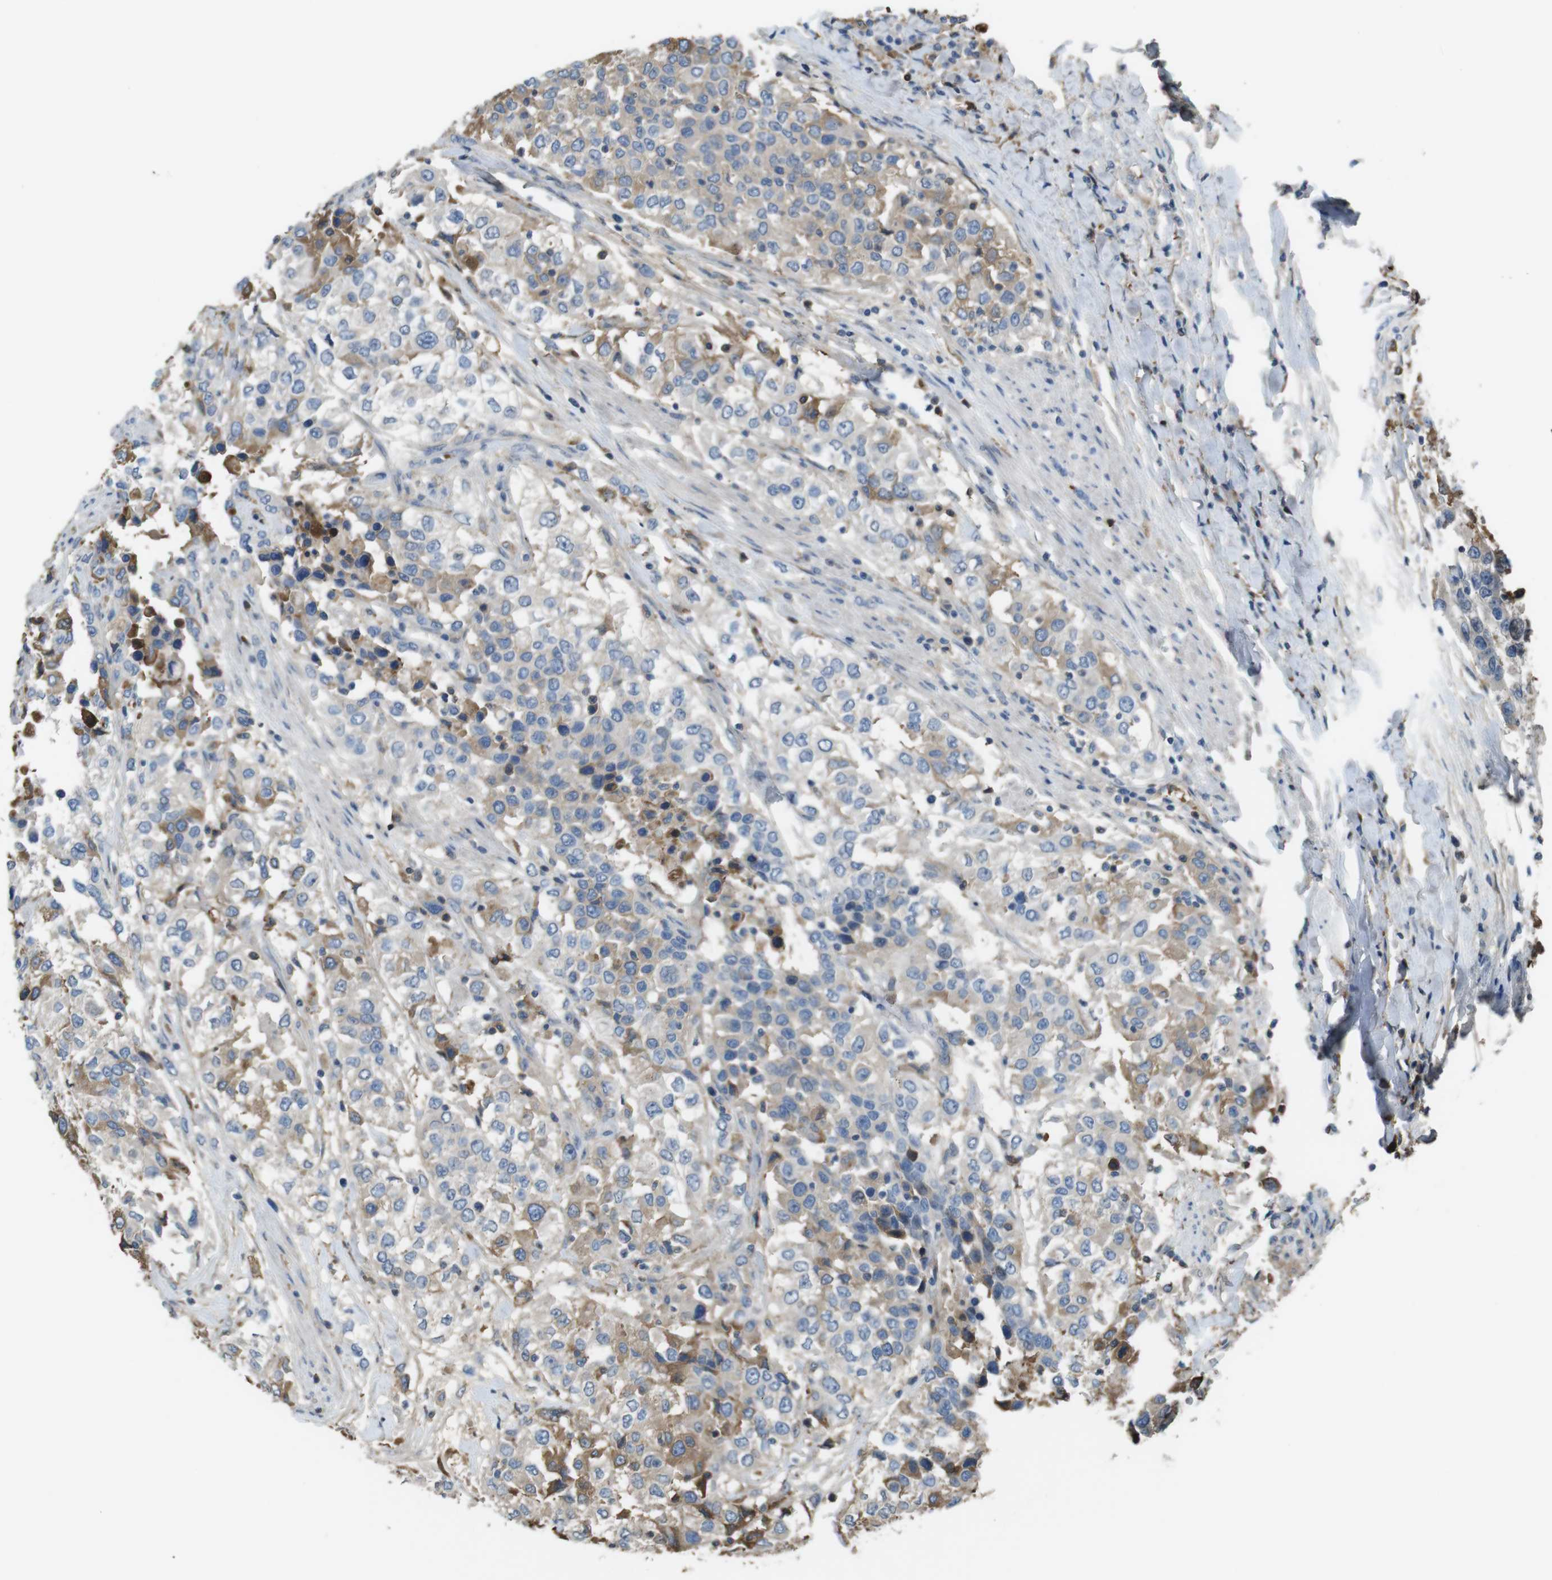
{"staining": {"intensity": "moderate", "quantity": "<25%", "location": "cytoplasmic/membranous"}, "tissue": "urothelial cancer", "cell_type": "Tumor cells", "image_type": "cancer", "snomed": [{"axis": "morphology", "description": "Urothelial carcinoma, High grade"}, {"axis": "topography", "description": "Urinary bladder"}], "caption": "Protein analysis of urothelial carcinoma (high-grade) tissue reveals moderate cytoplasmic/membranous positivity in about <25% of tumor cells.", "gene": "LTBP4", "patient": {"sex": "female", "age": 56}}